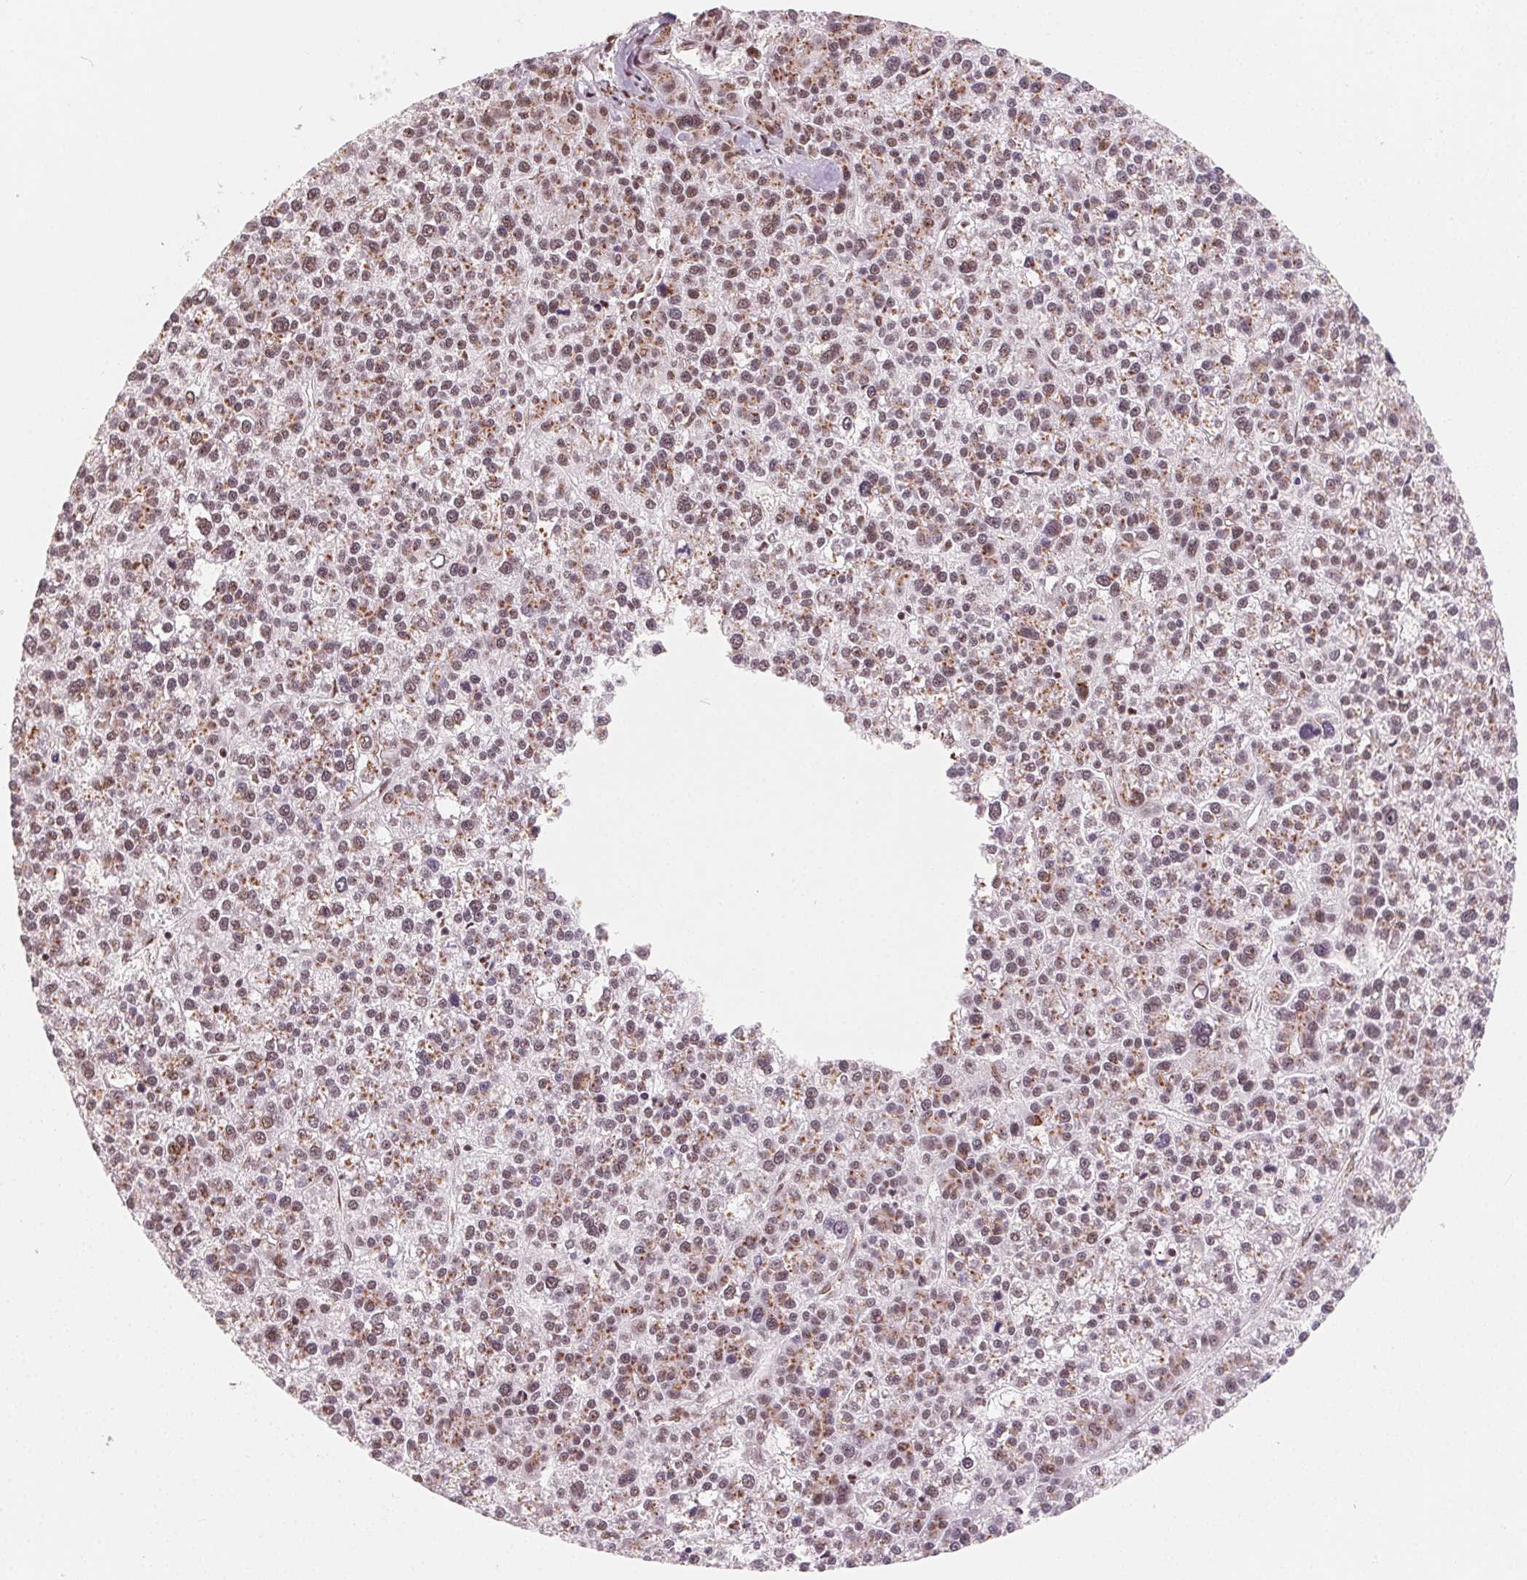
{"staining": {"intensity": "moderate", "quantity": "25%-75%", "location": "cytoplasmic/membranous,nuclear"}, "tissue": "liver cancer", "cell_type": "Tumor cells", "image_type": "cancer", "snomed": [{"axis": "morphology", "description": "Carcinoma, Hepatocellular, NOS"}, {"axis": "topography", "description": "Liver"}], "caption": "IHC (DAB) staining of human liver cancer (hepatocellular carcinoma) exhibits moderate cytoplasmic/membranous and nuclear protein positivity in approximately 25%-75% of tumor cells.", "gene": "TOPORS", "patient": {"sex": "female", "age": 58}}